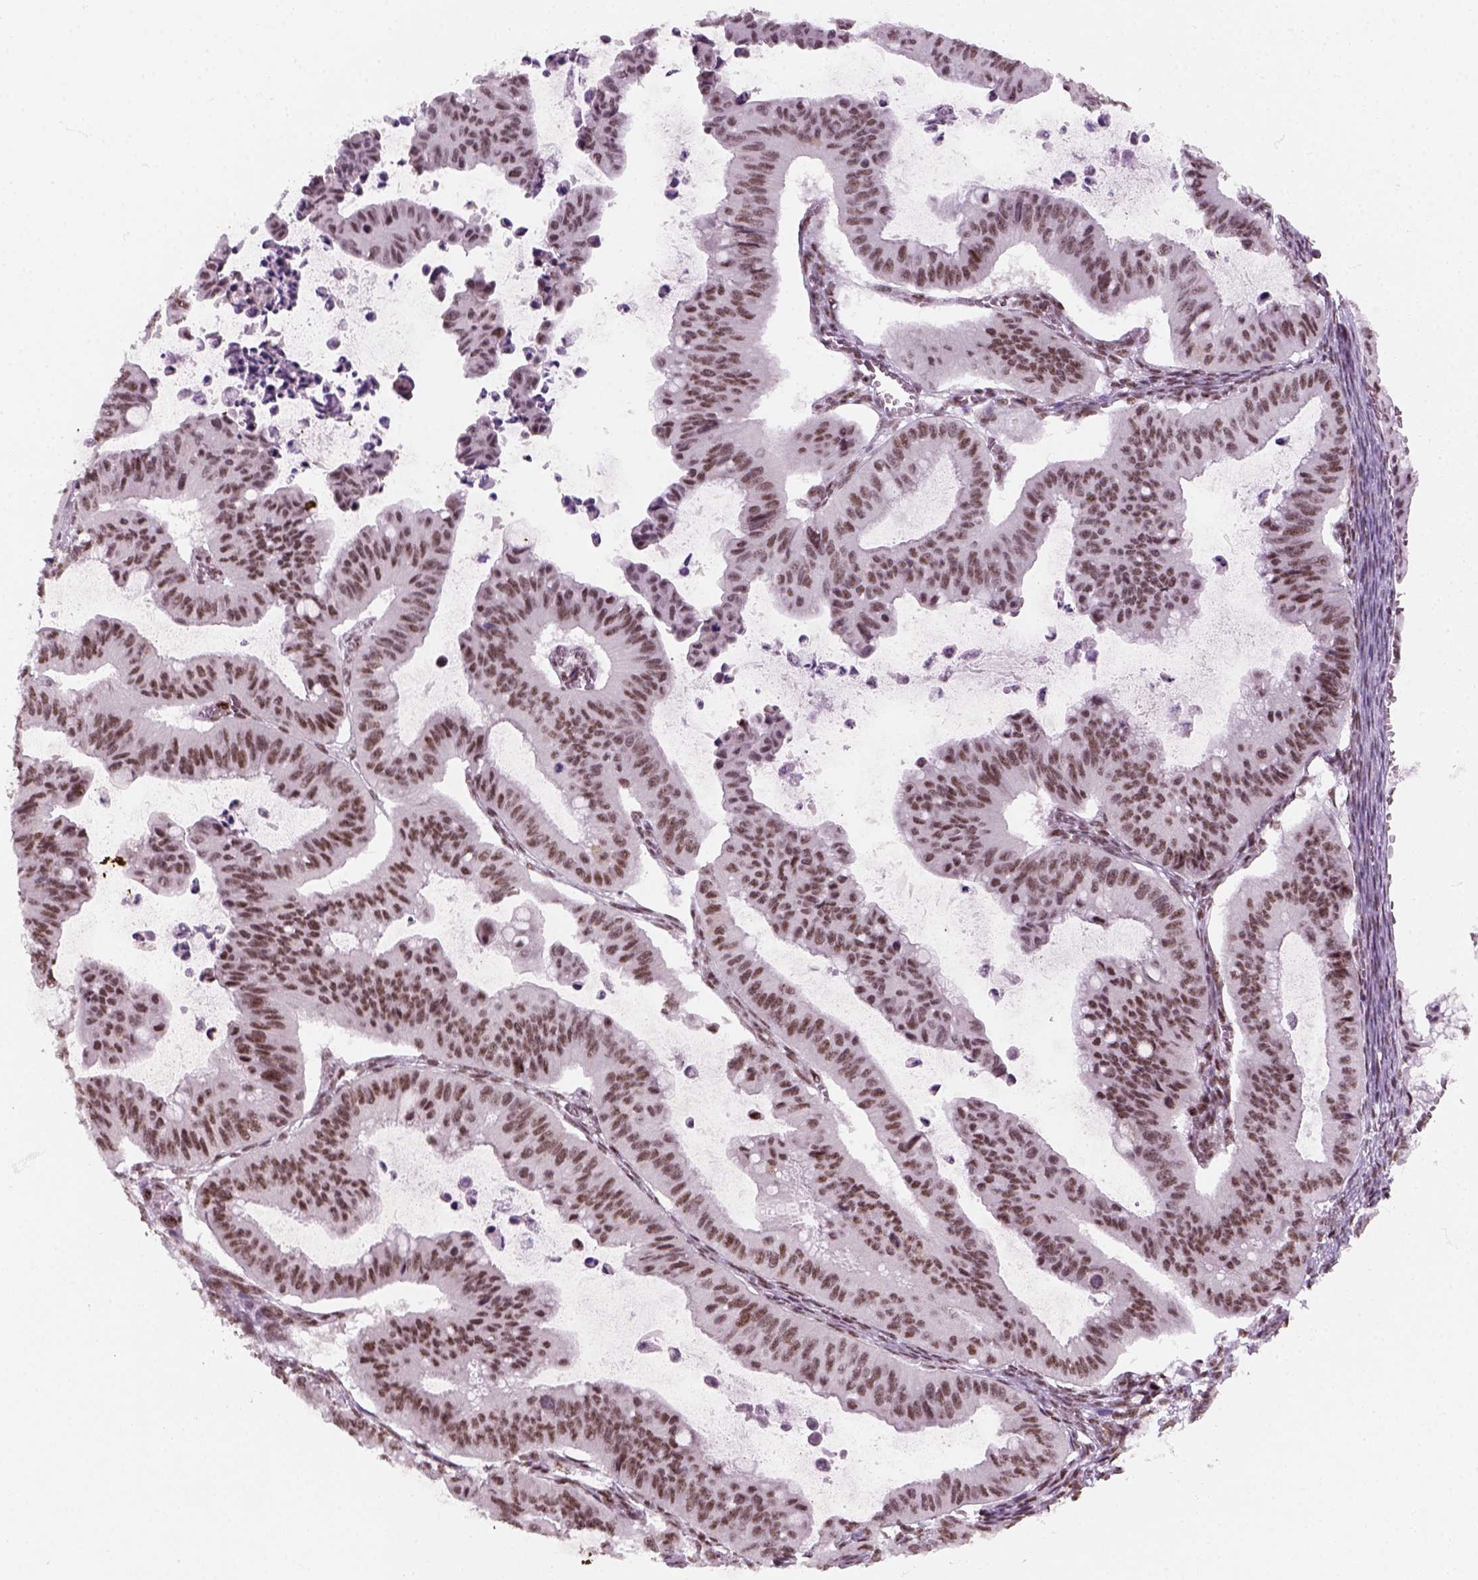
{"staining": {"intensity": "weak", "quantity": "25%-75%", "location": "nuclear"}, "tissue": "ovarian cancer", "cell_type": "Tumor cells", "image_type": "cancer", "snomed": [{"axis": "morphology", "description": "Cystadenocarcinoma, mucinous, NOS"}, {"axis": "topography", "description": "Ovary"}], "caption": "A histopathology image of human ovarian cancer (mucinous cystadenocarcinoma) stained for a protein reveals weak nuclear brown staining in tumor cells. (brown staining indicates protein expression, while blue staining denotes nuclei).", "gene": "GTF2F1", "patient": {"sex": "female", "age": 72}}